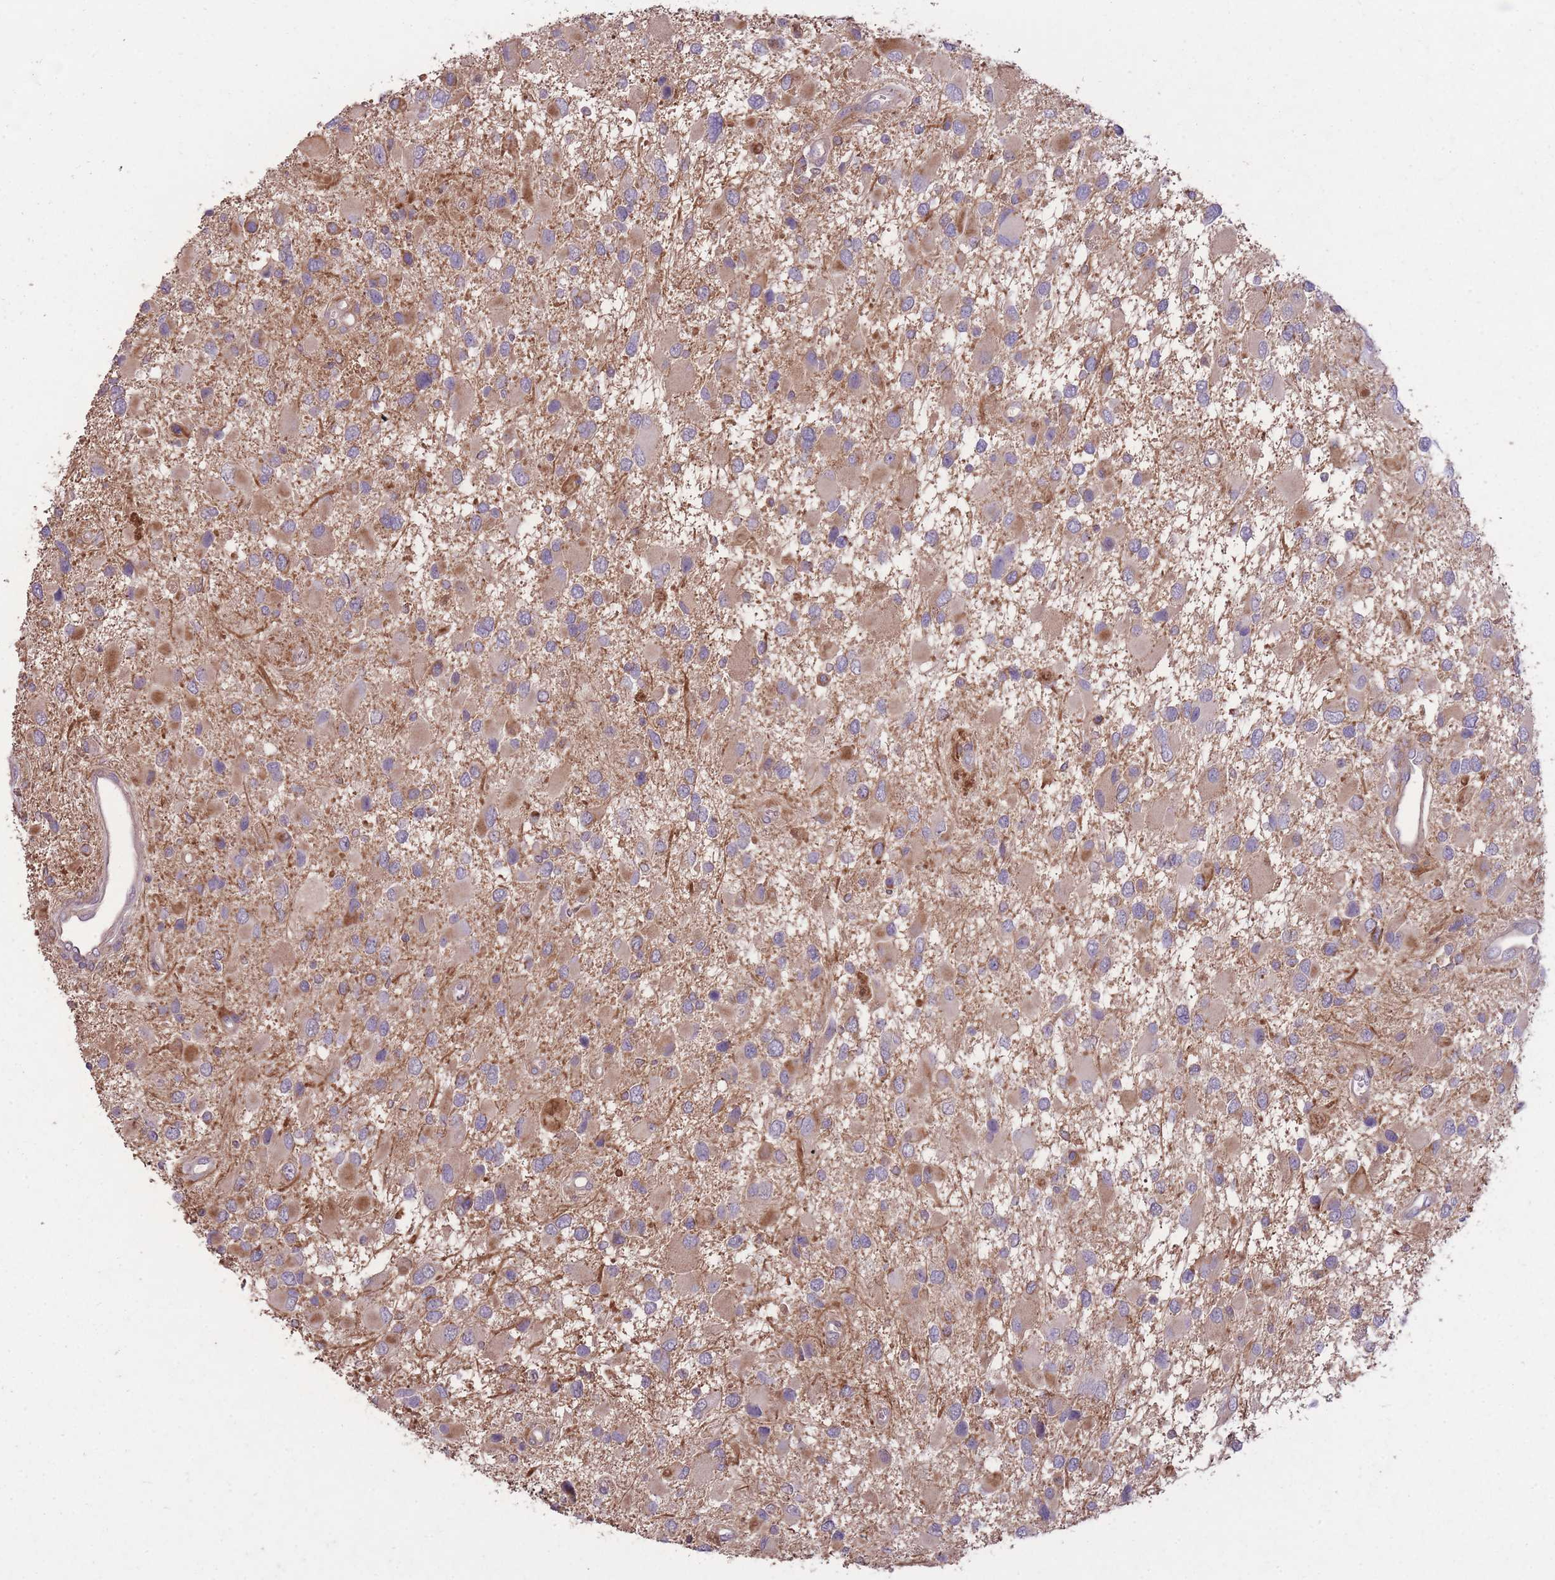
{"staining": {"intensity": "weak", "quantity": "25%-75%", "location": "cytoplasmic/membranous"}, "tissue": "glioma", "cell_type": "Tumor cells", "image_type": "cancer", "snomed": [{"axis": "morphology", "description": "Glioma, malignant, High grade"}, {"axis": "topography", "description": "Brain"}], "caption": "A high-resolution micrograph shows immunohistochemistry staining of glioma, which displays weak cytoplasmic/membranous staining in approximately 25%-75% of tumor cells.", "gene": "OR2V2", "patient": {"sex": "male", "age": 53}}